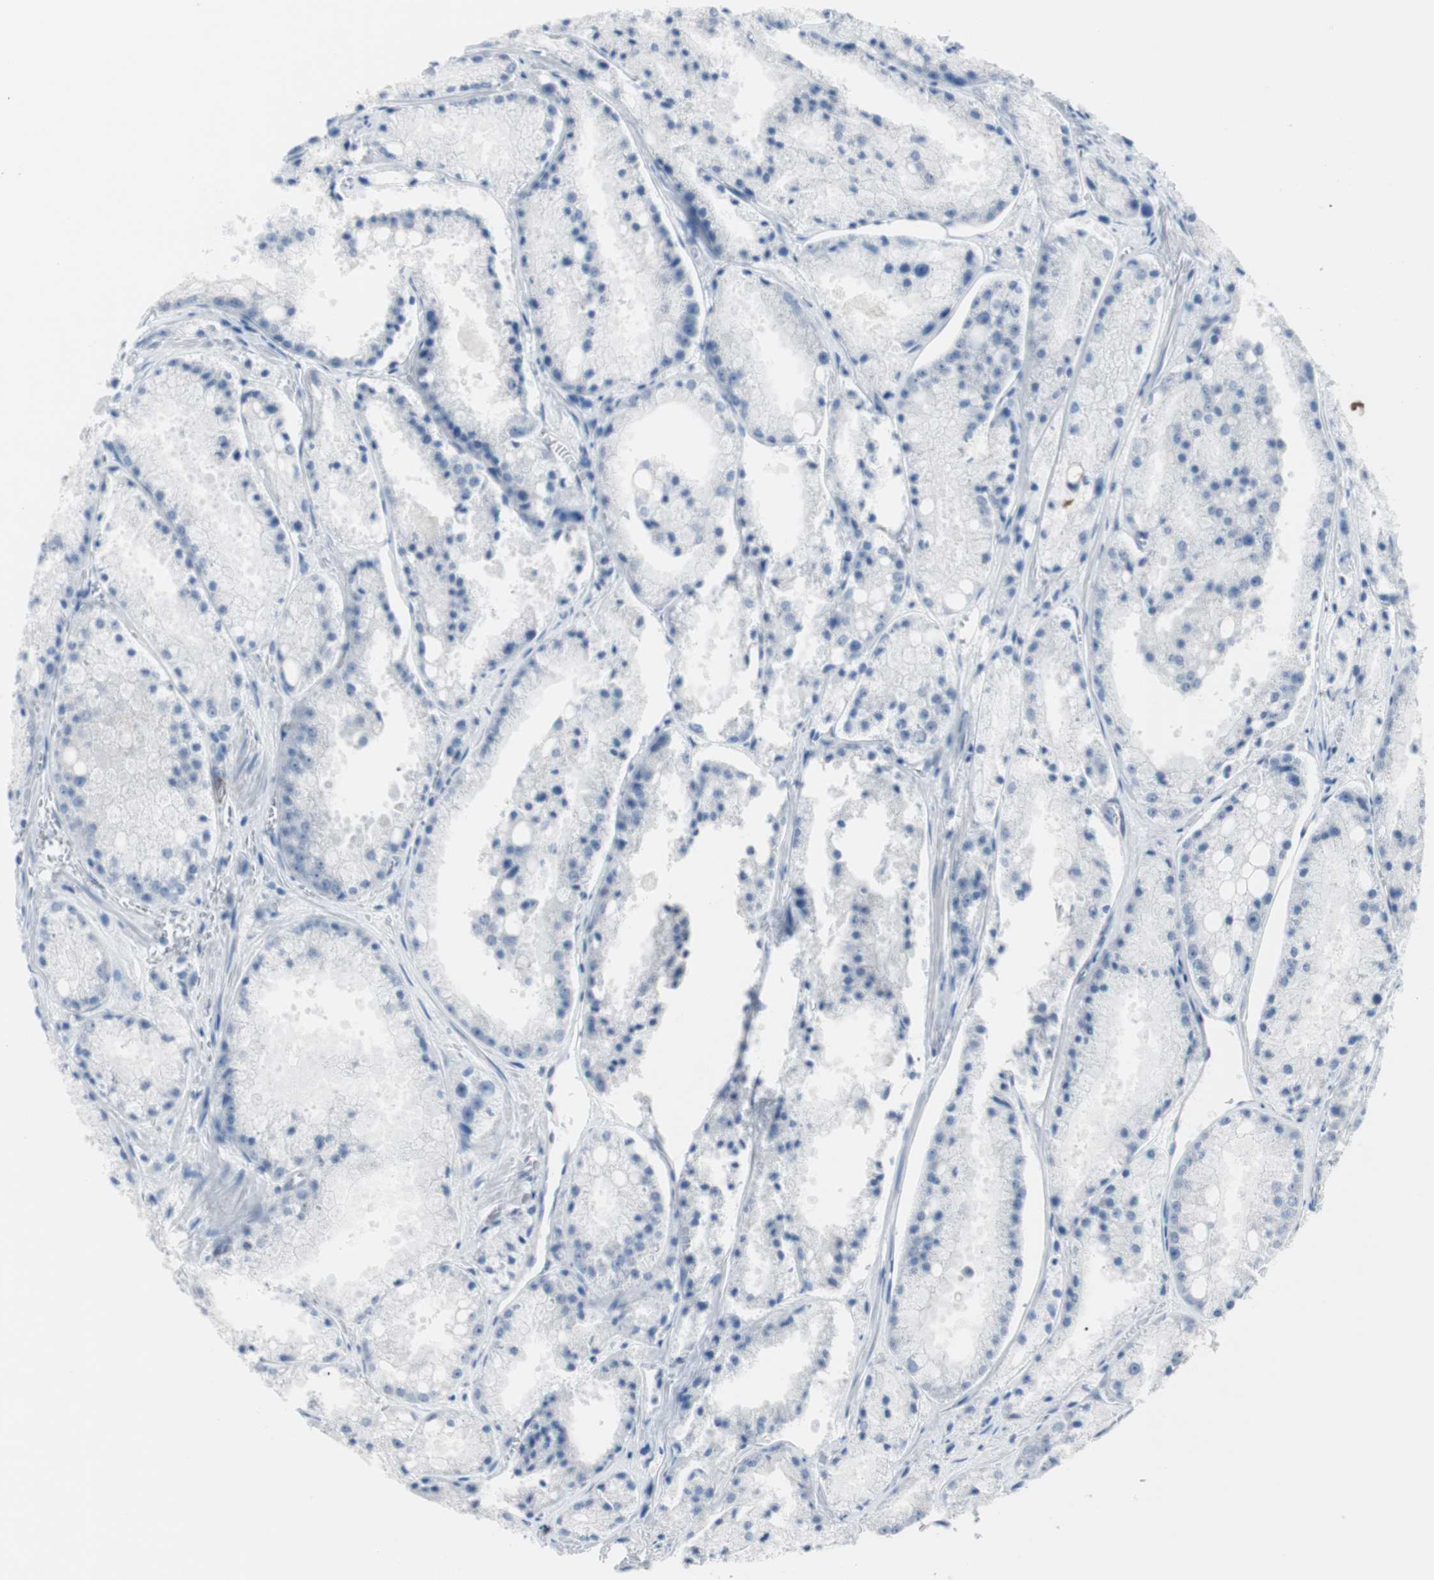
{"staining": {"intensity": "negative", "quantity": "none", "location": "none"}, "tissue": "prostate cancer", "cell_type": "Tumor cells", "image_type": "cancer", "snomed": [{"axis": "morphology", "description": "Adenocarcinoma, Low grade"}, {"axis": "topography", "description": "Prostate"}], "caption": "The image shows no significant expression in tumor cells of prostate cancer (low-grade adenocarcinoma).", "gene": "ULBP1", "patient": {"sex": "male", "age": 64}}